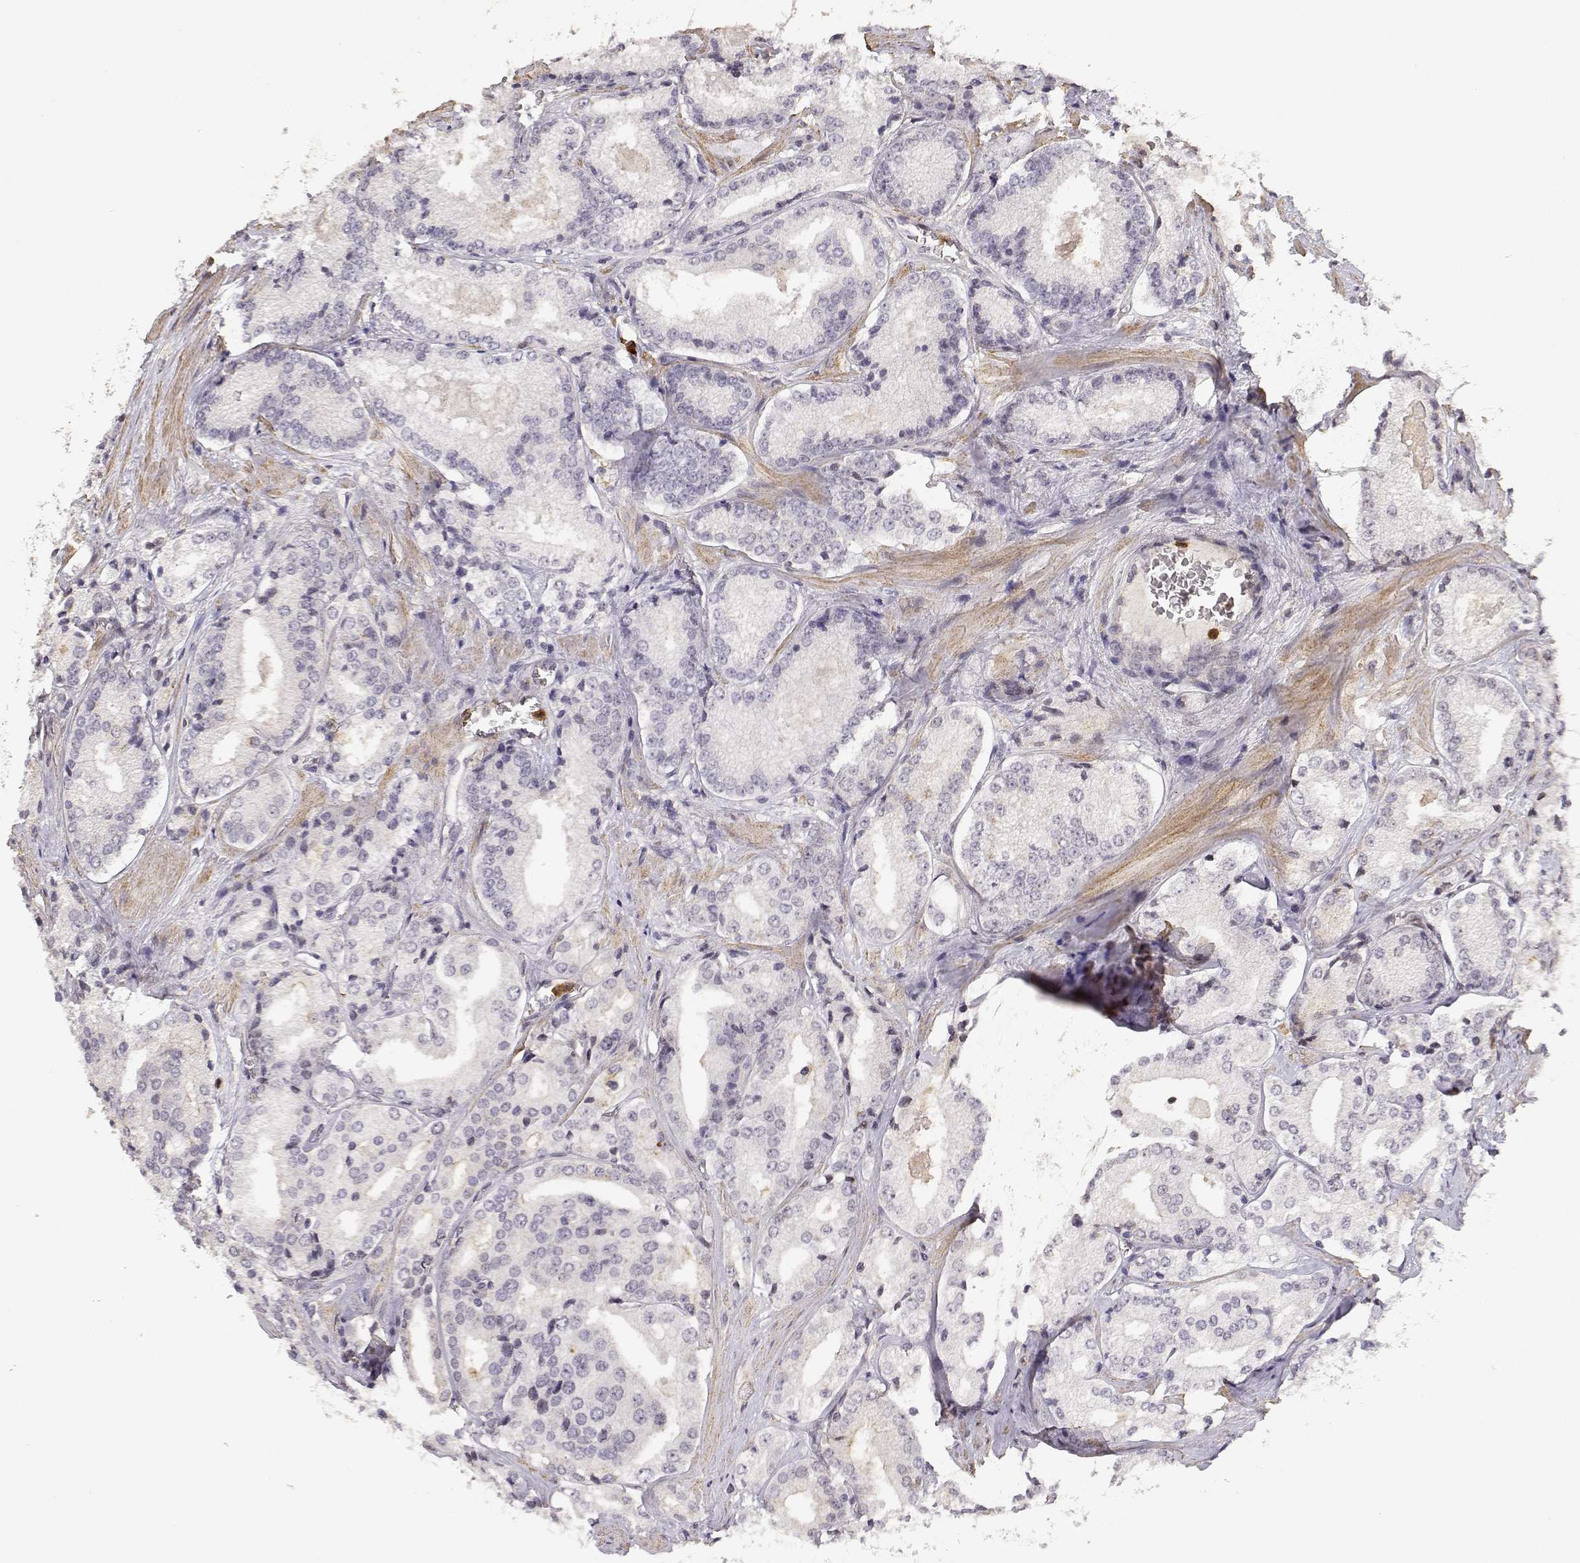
{"staining": {"intensity": "negative", "quantity": "none", "location": "none"}, "tissue": "prostate cancer", "cell_type": "Tumor cells", "image_type": "cancer", "snomed": [{"axis": "morphology", "description": "Adenocarcinoma, Low grade"}, {"axis": "topography", "description": "Prostate"}], "caption": "An immunohistochemistry image of adenocarcinoma (low-grade) (prostate) is shown. There is no staining in tumor cells of adenocarcinoma (low-grade) (prostate).", "gene": "TNFRSF10C", "patient": {"sex": "male", "age": 56}}